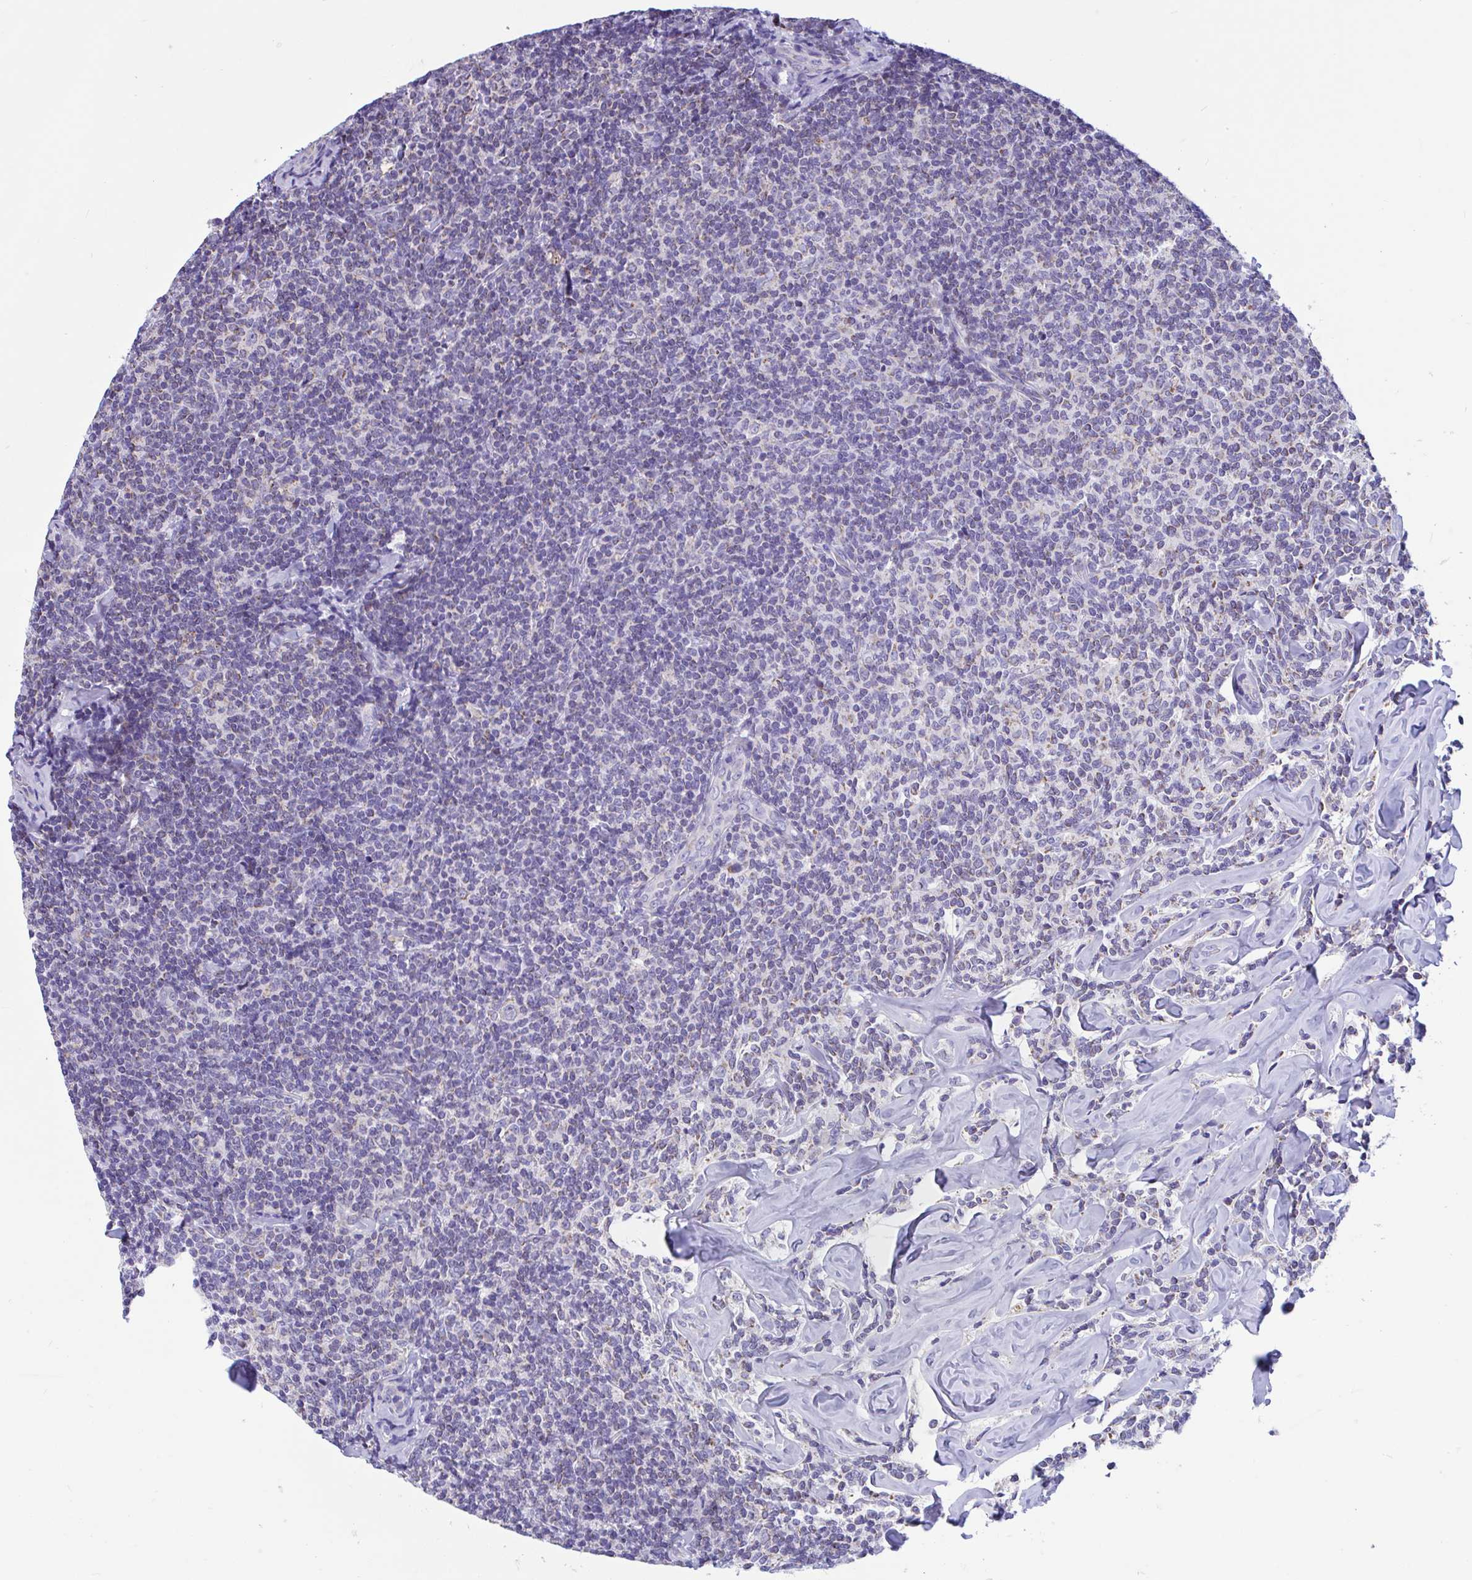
{"staining": {"intensity": "weak", "quantity": "25%-75%", "location": "cytoplasmic/membranous"}, "tissue": "lymphoma", "cell_type": "Tumor cells", "image_type": "cancer", "snomed": [{"axis": "morphology", "description": "Malignant lymphoma, non-Hodgkin's type, Low grade"}, {"axis": "topography", "description": "Lymph node"}], "caption": "The micrograph displays immunohistochemical staining of lymphoma. There is weak cytoplasmic/membranous staining is seen in about 25%-75% of tumor cells.", "gene": "OR13A1", "patient": {"sex": "female", "age": 56}}